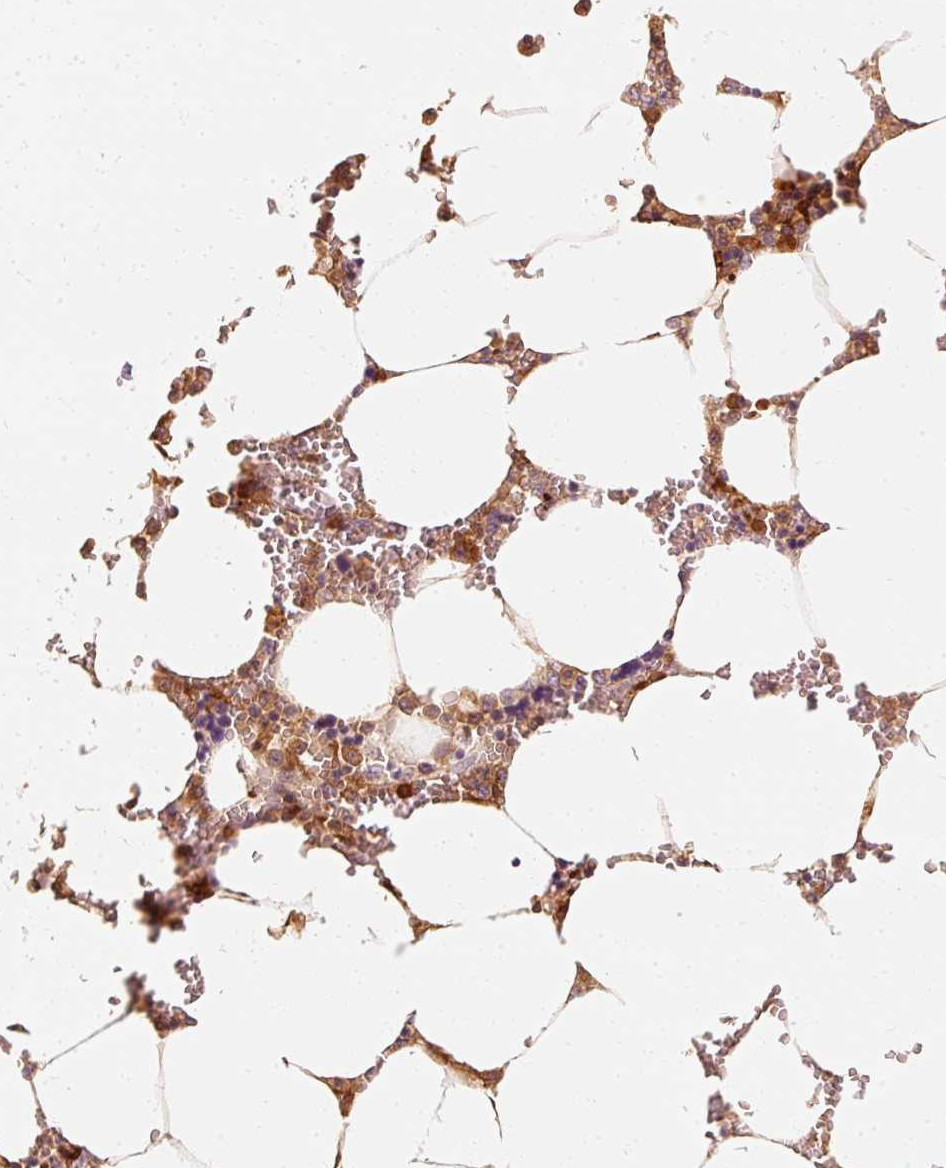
{"staining": {"intensity": "moderate", "quantity": "25%-75%", "location": "cytoplasmic/membranous"}, "tissue": "bone marrow", "cell_type": "Hematopoietic cells", "image_type": "normal", "snomed": [{"axis": "morphology", "description": "Normal tissue, NOS"}, {"axis": "topography", "description": "Bone marrow"}], "caption": "A high-resolution histopathology image shows IHC staining of unremarkable bone marrow, which displays moderate cytoplasmic/membranous expression in approximately 25%-75% of hematopoietic cells.", "gene": "EEF1A1", "patient": {"sex": "male", "age": 64}}